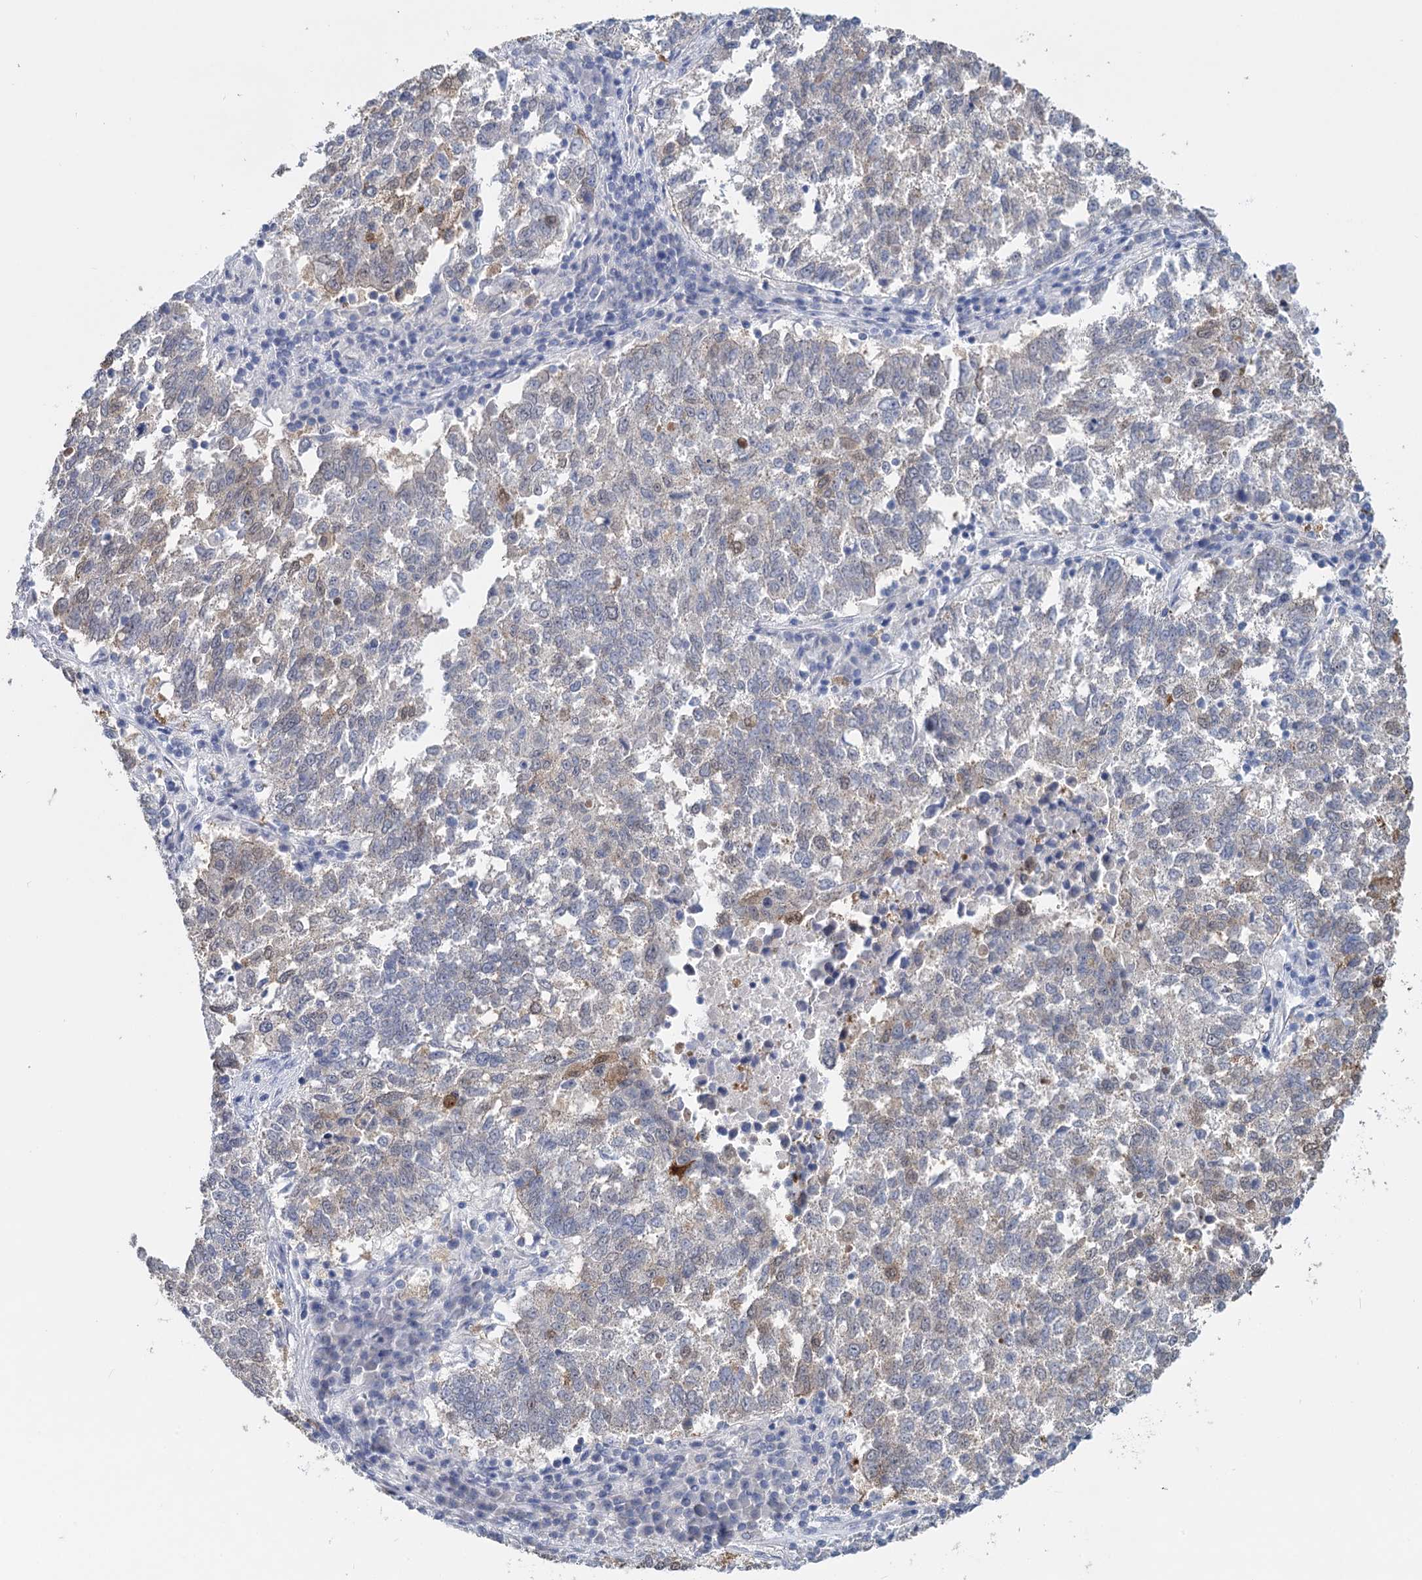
{"staining": {"intensity": "moderate", "quantity": "<25%", "location": "cytoplasmic/membranous,nuclear"}, "tissue": "lung cancer", "cell_type": "Tumor cells", "image_type": "cancer", "snomed": [{"axis": "morphology", "description": "Squamous cell carcinoma, NOS"}, {"axis": "topography", "description": "Lung"}], "caption": "An IHC histopathology image of neoplastic tissue is shown. Protein staining in brown shows moderate cytoplasmic/membranous and nuclear positivity in lung squamous cell carcinoma within tumor cells.", "gene": "SFN", "patient": {"sex": "male", "age": 73}}